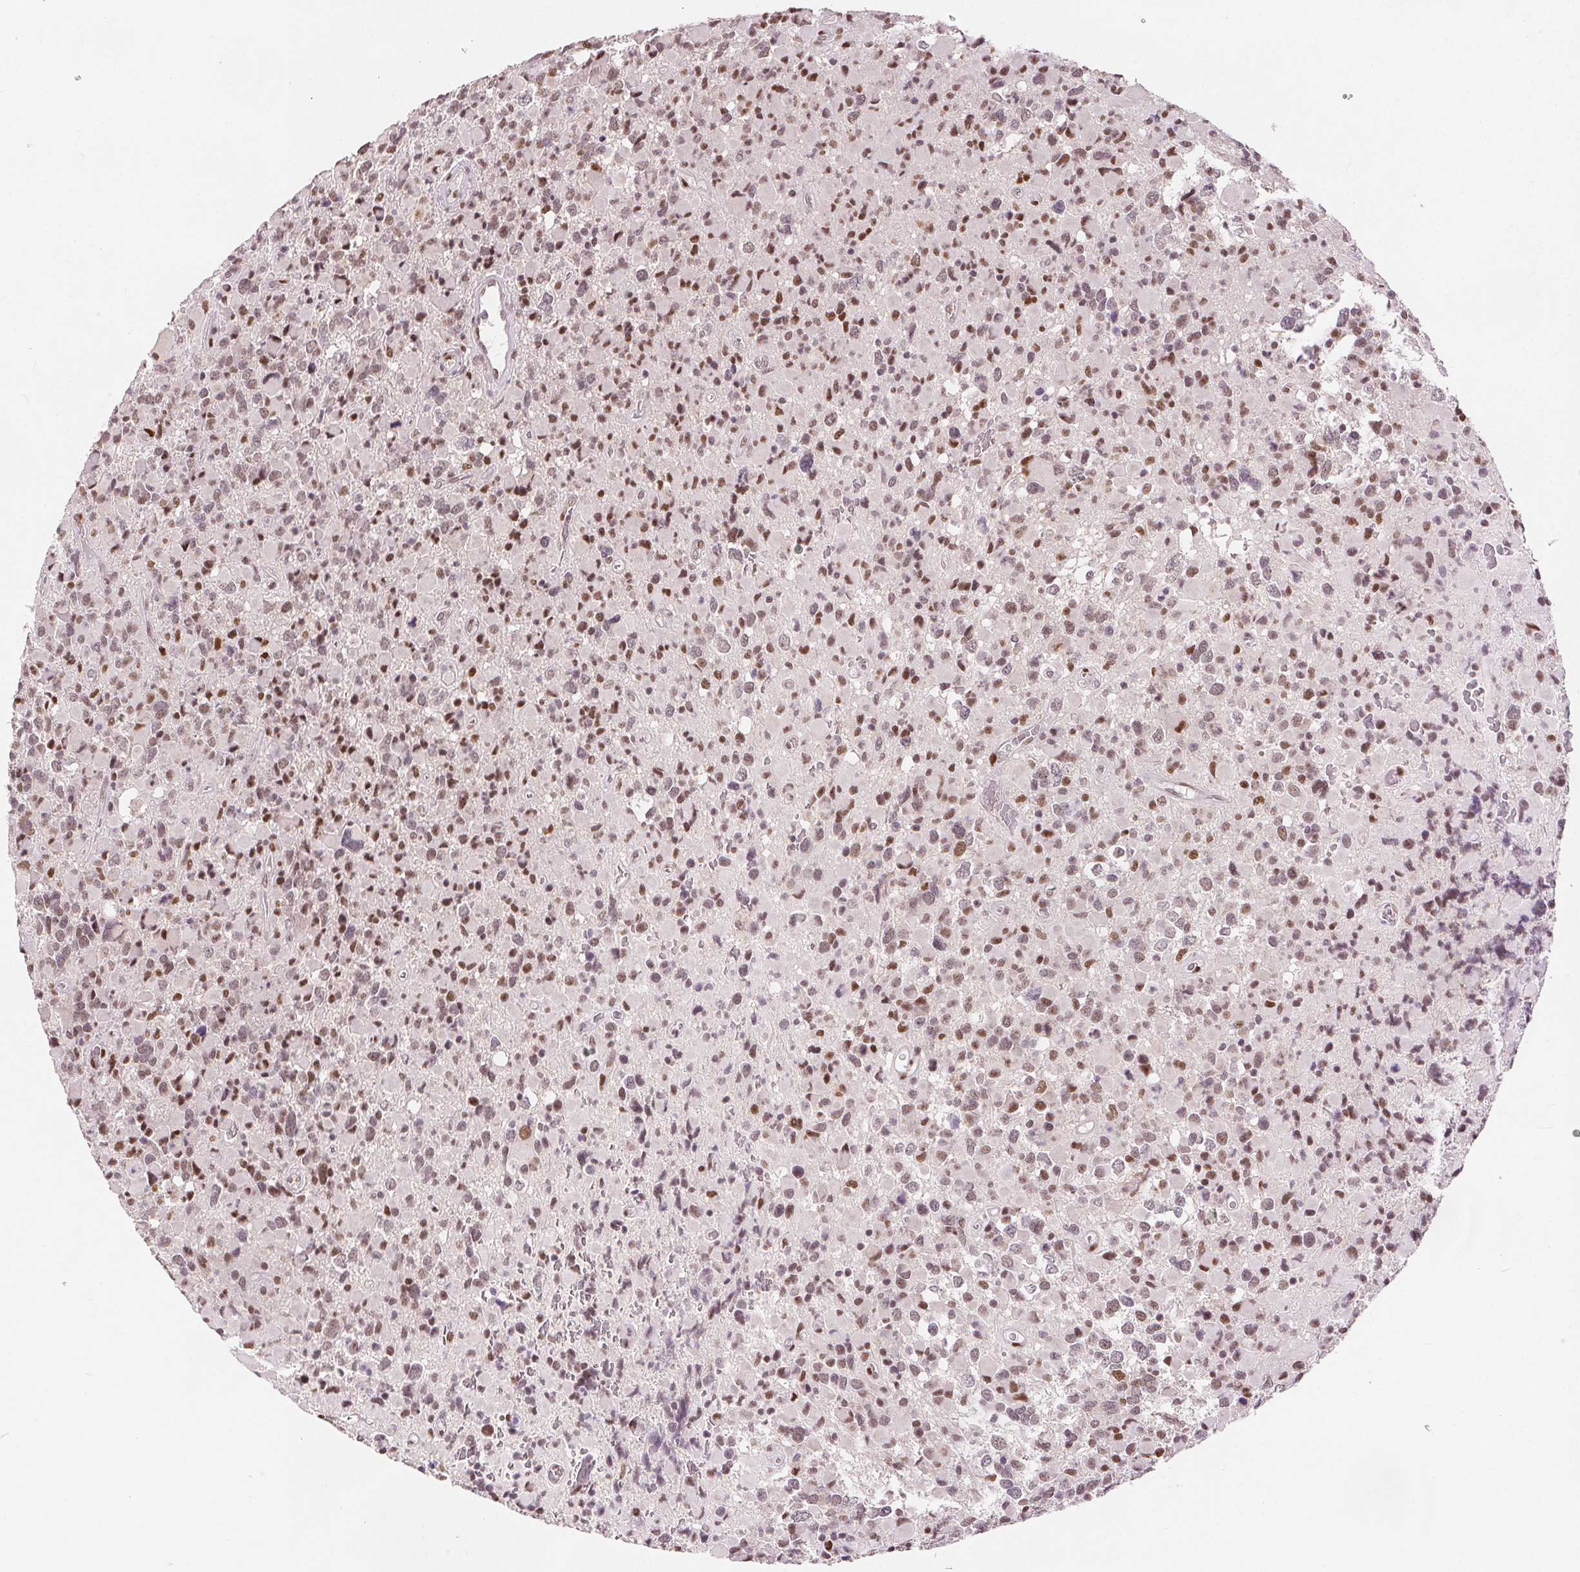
{"staining": {"intensity": "moderate", "quantity": ">75%", "location": "nuclear"}, "tissue": "glioma", "cell_type": "Tumor cells", "image_type": "cancer", "snomed": [{"axis": "morphology", "description": "Glioma, malignant, High grade"}, {"axis": "topography", "description": "Brain"}], "caption": "Glioma stained with a protein marker shows moderate staining in tumor cells.", "gene": "ZNF703", "patient": {"sex": "female", "age": 40}}